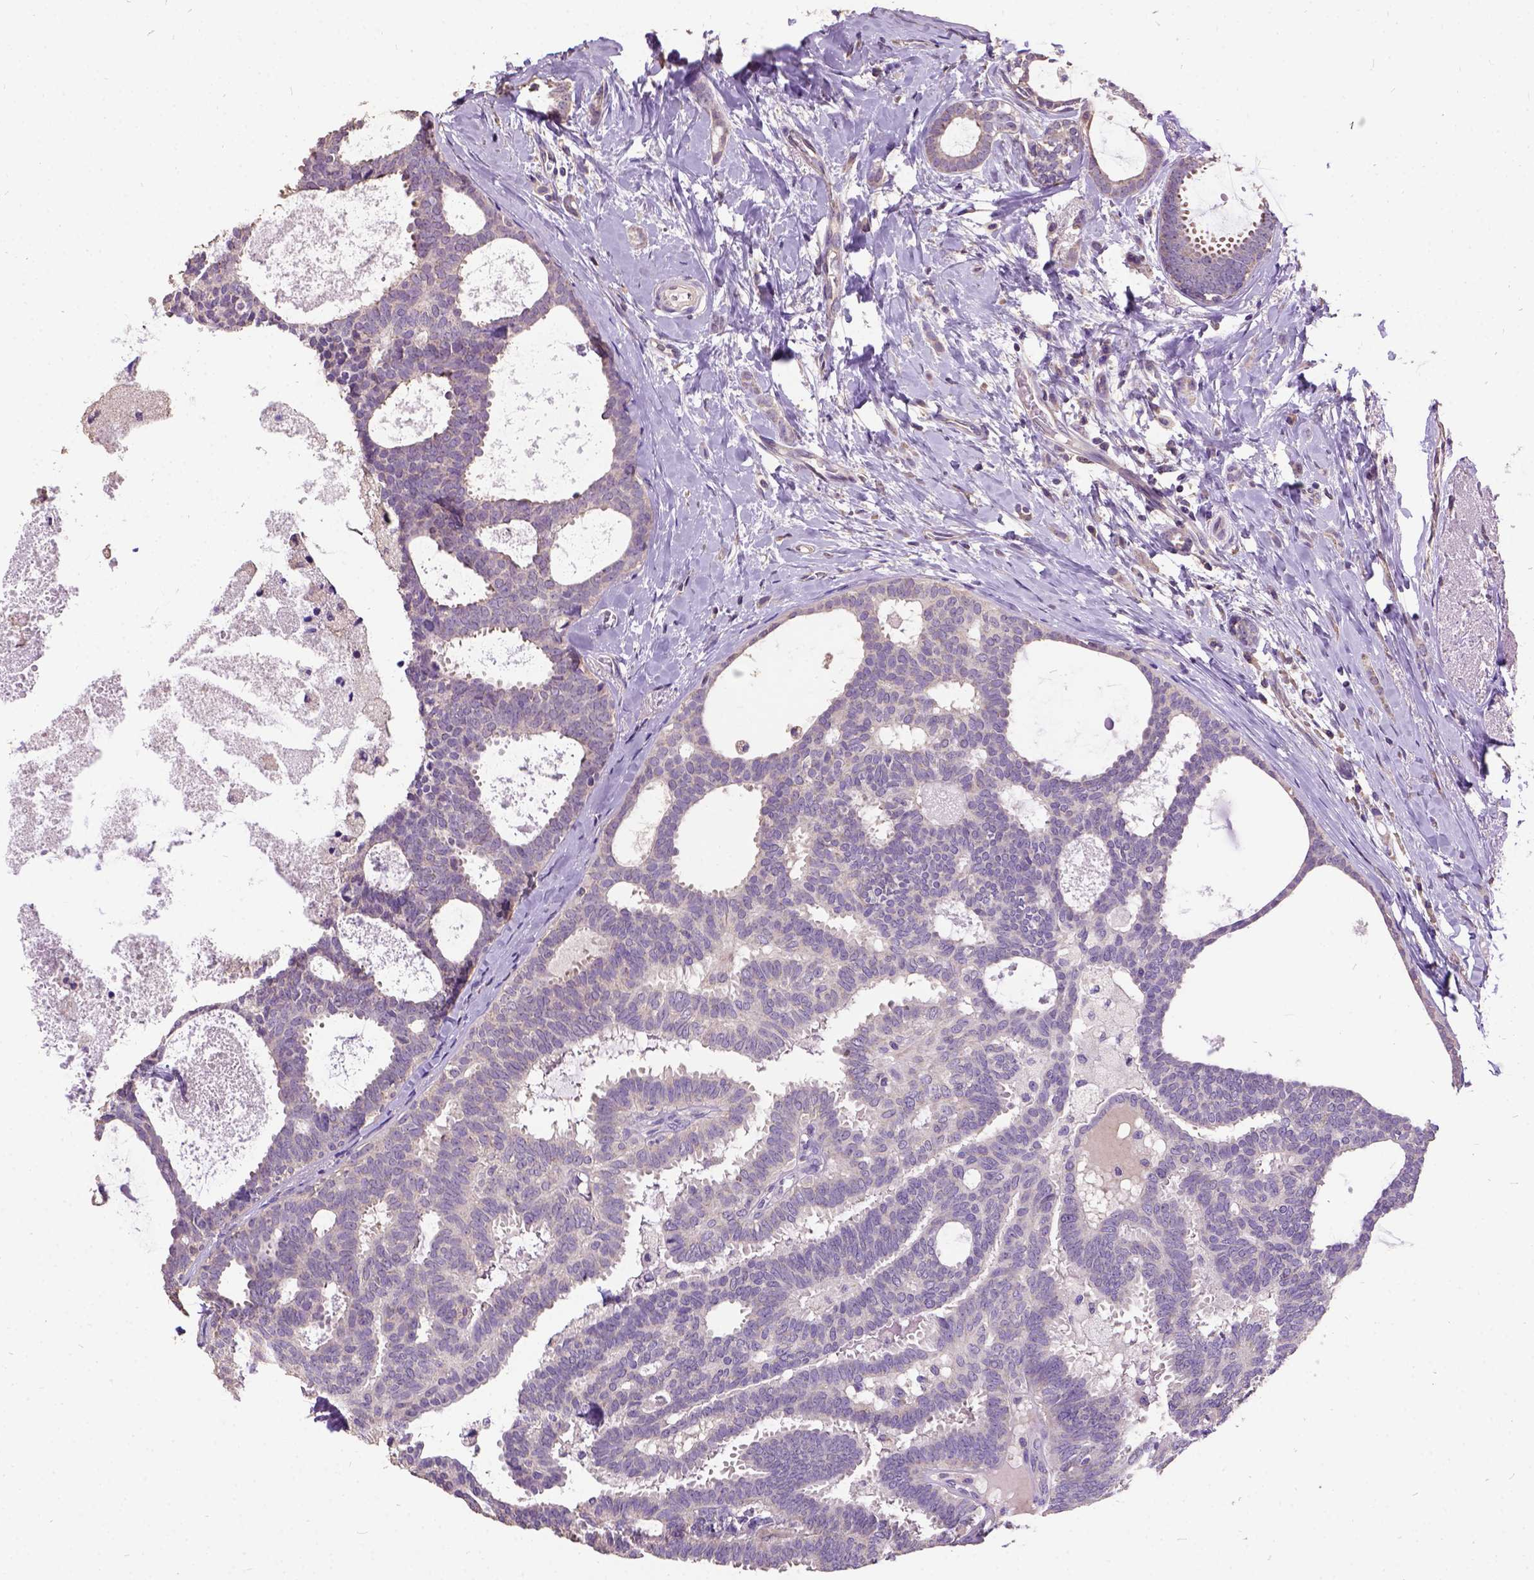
{"staining": {"intensity": "negative", "quantity": "none", "location": "none"}, "tissue": "breast cancer", "cell_type": "Tumor cells", "image_type": "cancer", "snomed": [{"axis": "morphology", "description": "Intraductal carcinoma, in situ"}, {"axis": "morphology", "description": "Duct carcinoma"}, {"axis": "morphology", "description": "Lobular carcinoma, in situ"}, {"axis": "topography", "description": "Breast"}], "caption": "A histopathology image of breast cancer stained for a protein demonstrates no brown staining in tumor cells.", "gene": "DQX1", "patient": {"sex": "female", "age": 44}}